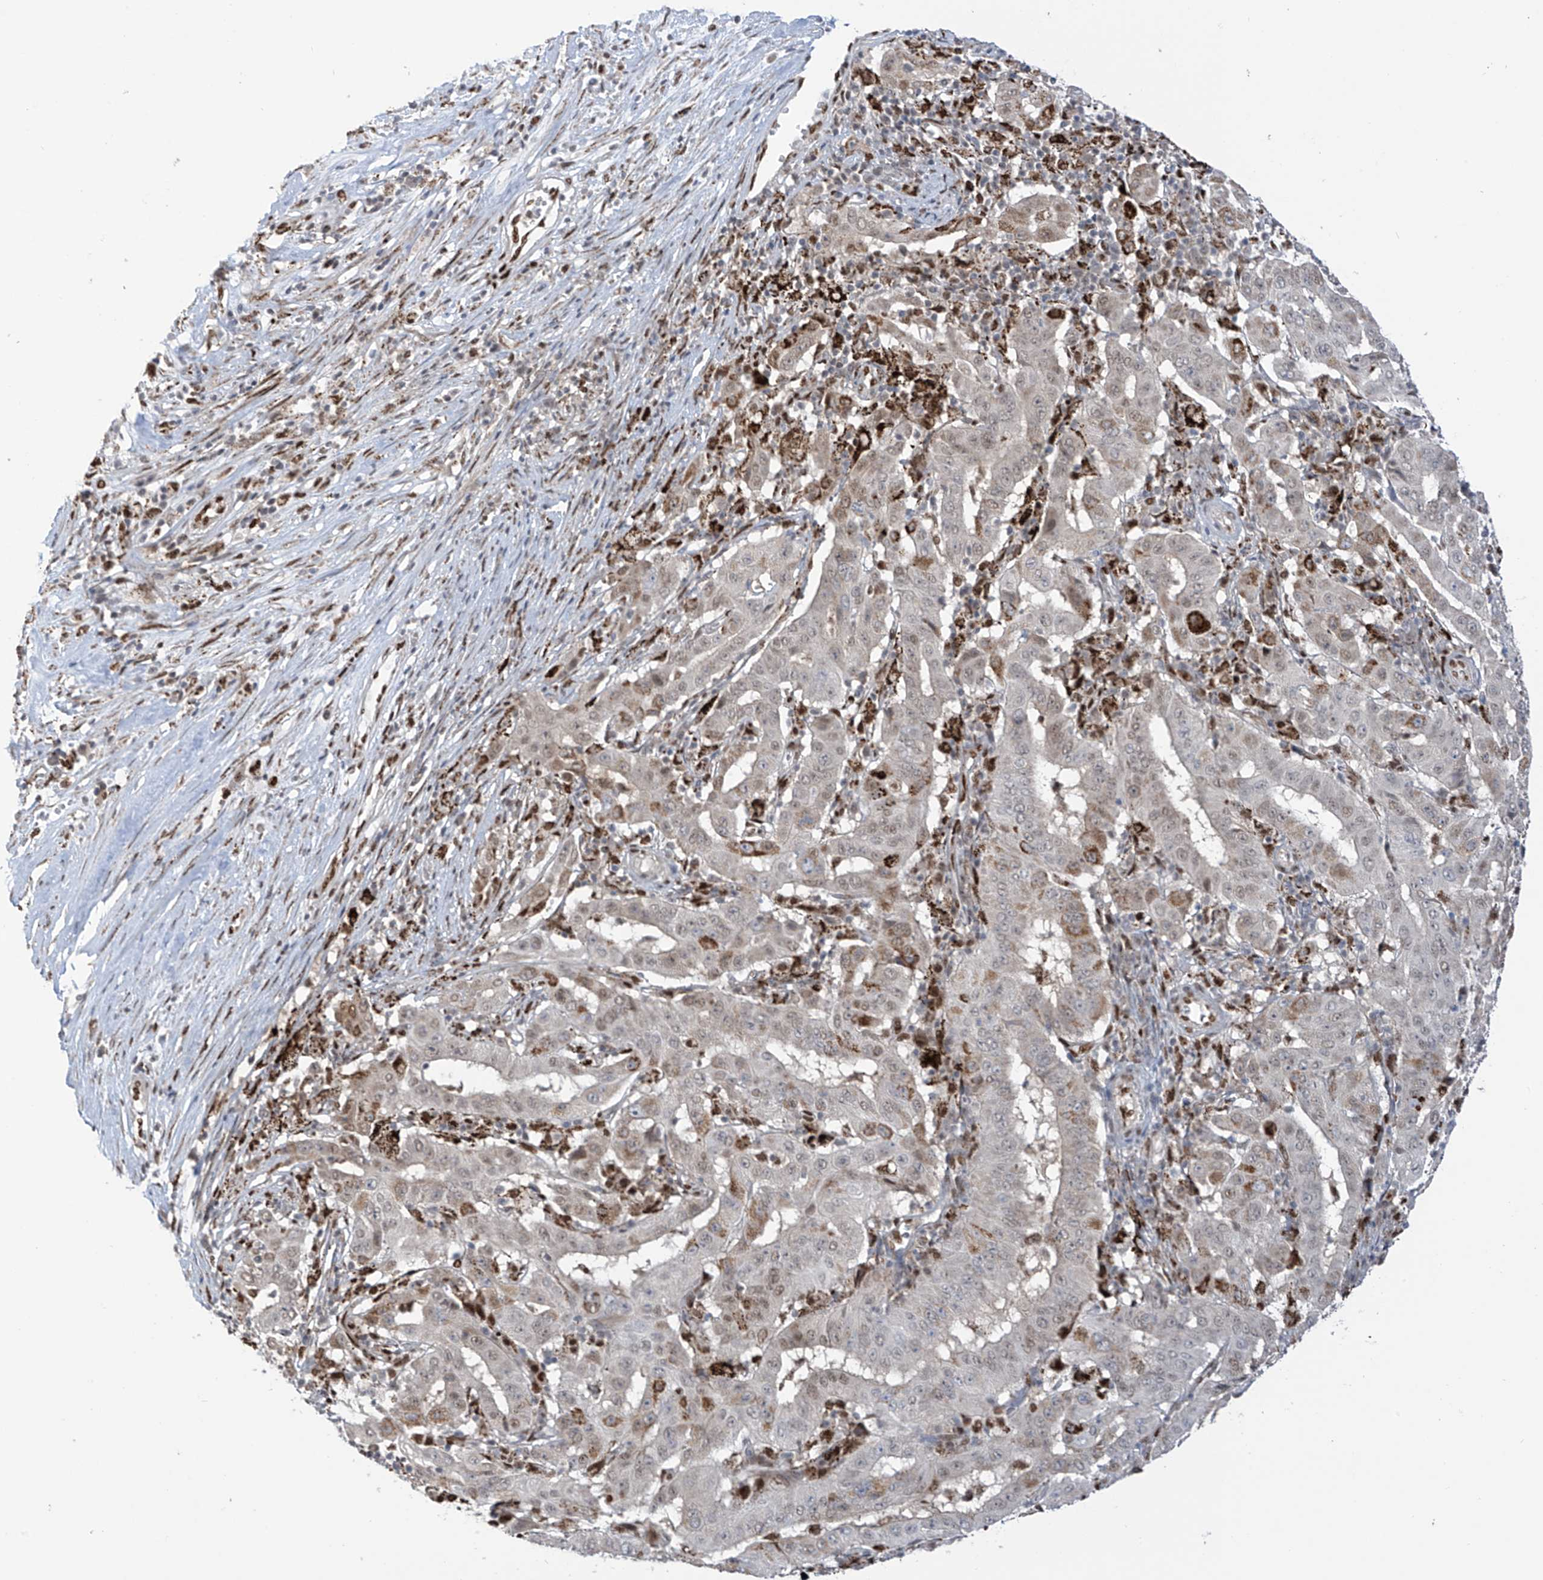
{"staining": {"intensity": "weak", "quantity": "<25%", "location": "cytoplasmic/membranous,nuclear"}, "tissue": "pancreatic cancer", "cell_type": "Tumor cells", "image_type": "cancer", "snomed": [{"axis": "morphology", "description": "Adenocarcinoma, NOS"}, {"axis": "topography", "description": "Pancreas"}], "caption": "IHC image of adenocarcinoma (pancreatic) stained for a protein (brown), which demonstrates no staining in tumor cells.", "gene": "PM20D2", "patient": {"sex": "male", "age": 63}}